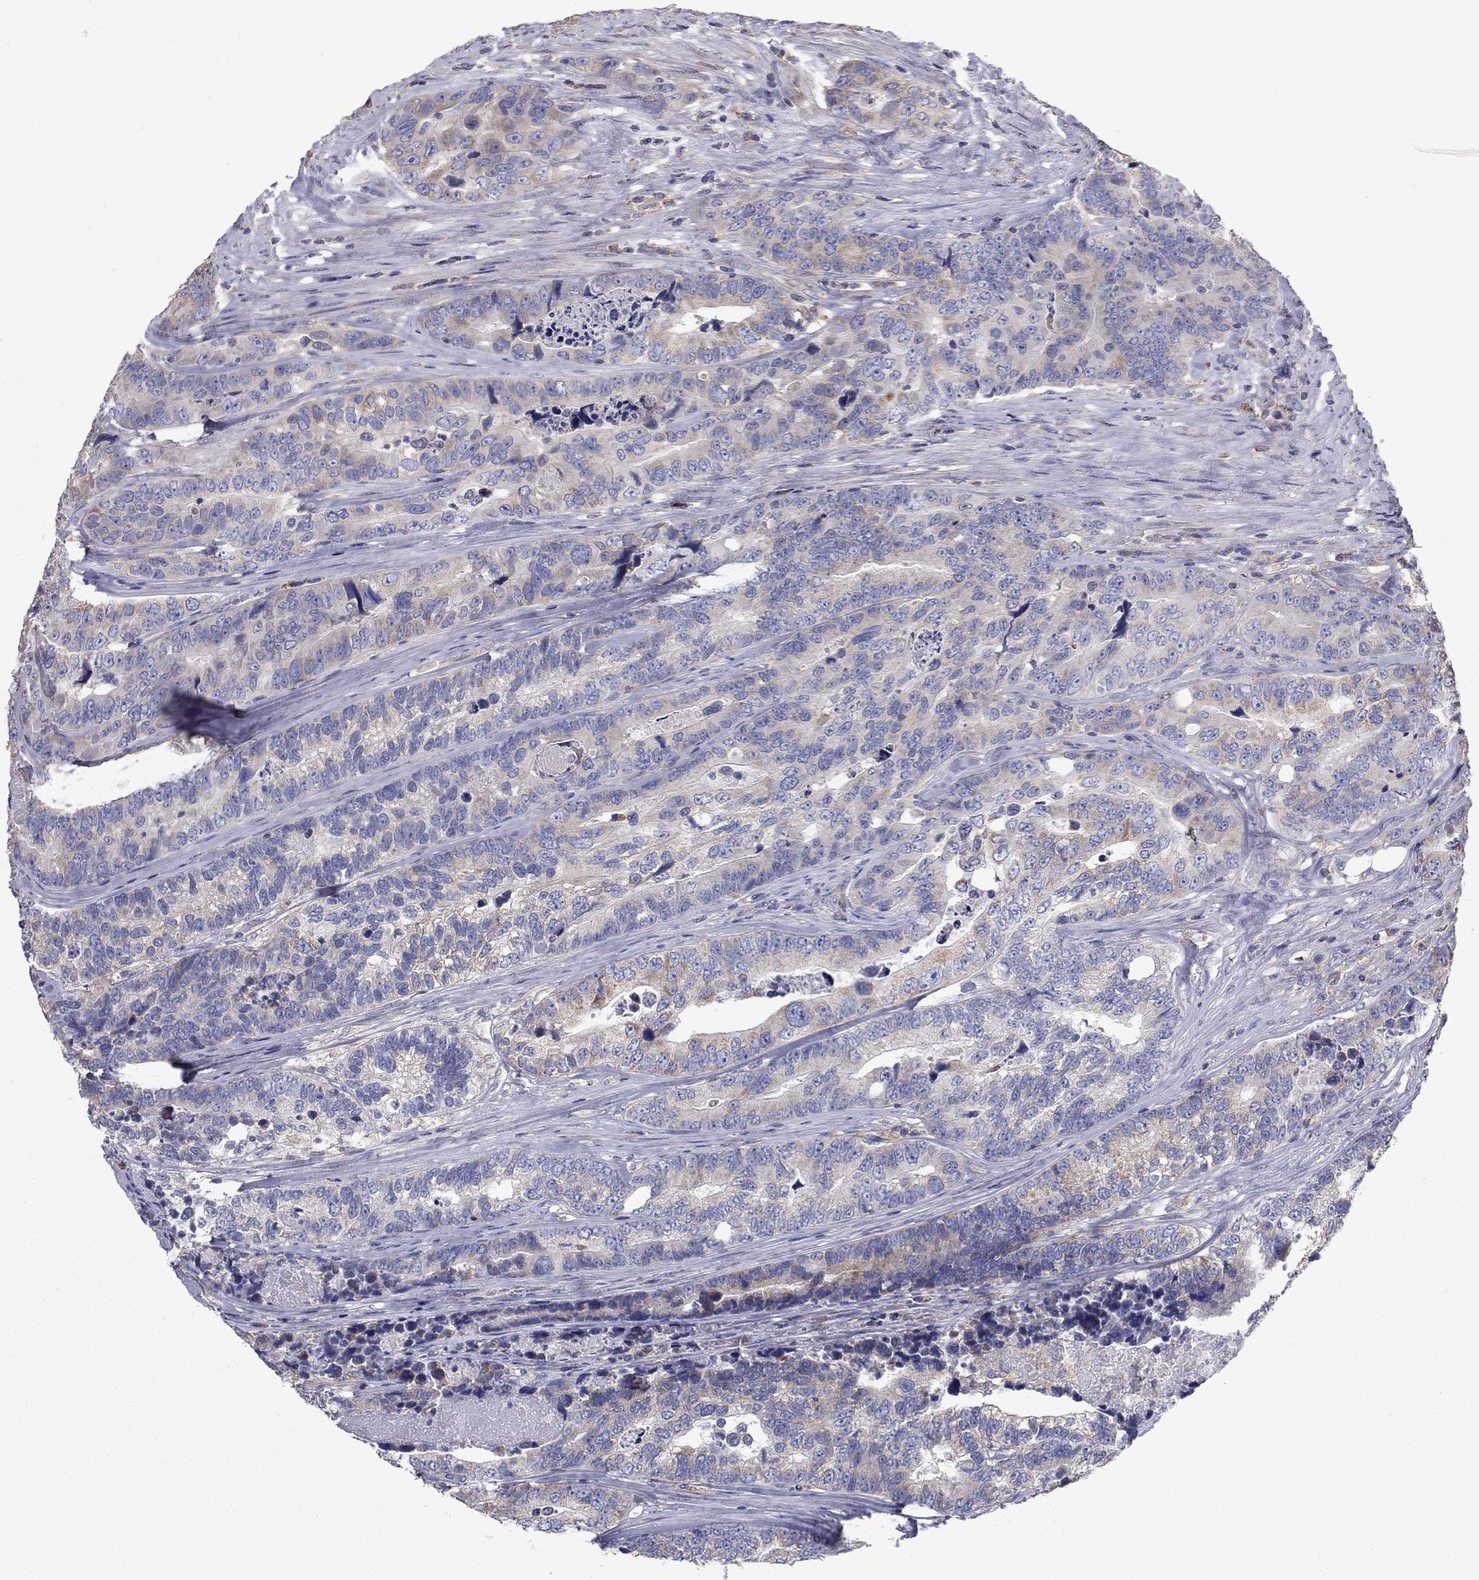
{"staining": {"intensity": "weak", "quantity": "25%-75%", "location": "cytoplasmic/membranous"}, "tissue": "colorectal cancer", "cell_type": "Tumor cells", "image_type": "cancer", "snomed": [{"axis": "morphology", "description": "Adenocarcinoma, NOS"}, {"axis": "topography", "description": "Colon"}], "caption": "A brown stain labels weak cytoplasmic/membranous staining of a protein in colorectal cancer tumor cells. The staining is performed using DAB (3,3'-diaminobenzidine) brown chromogen to label protein expression. The nuclei are counter-stained blue using hematoxylin.", "gene": "NME5", "patient": {"sex": "female", "age": 72}}